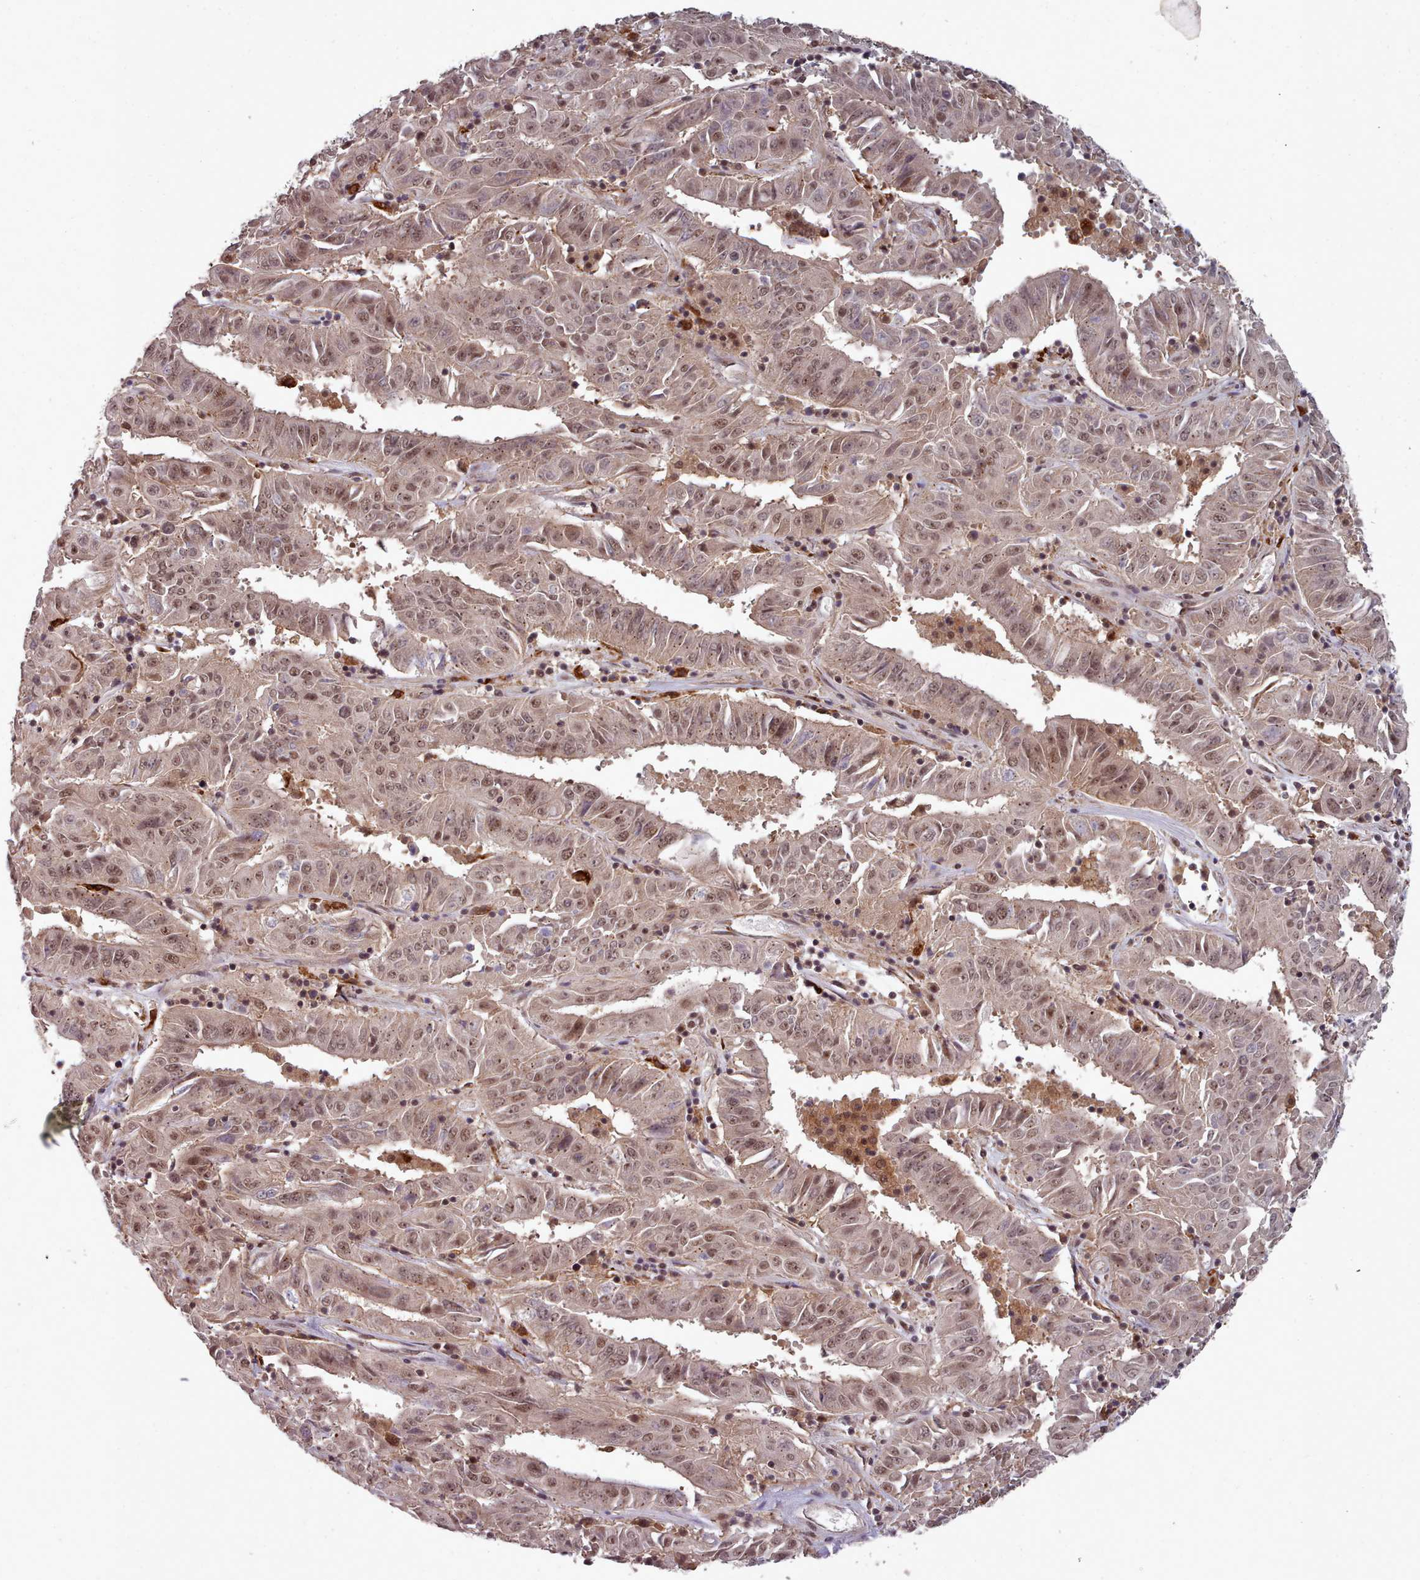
{"staining": {"intensity": "weak", "quantity": ">75%", "location": "nuclear"}, "tissue": "pancreatic cancer", "cell_type": "Tumor cells", "image_type": "cancer", "snomed": [{"axis": "morphology", "description": "Adenocarcinoma, NOS"}, {"axis": "topography", "description": "Pancreas"}], "caption": "A brown stain labels weak nuclear staining of a protein in pancreatic cancer (adenocarcinoma) tumor cells.", "gene": "DHX8", "patient": {"sex": "male", "age": 63}}